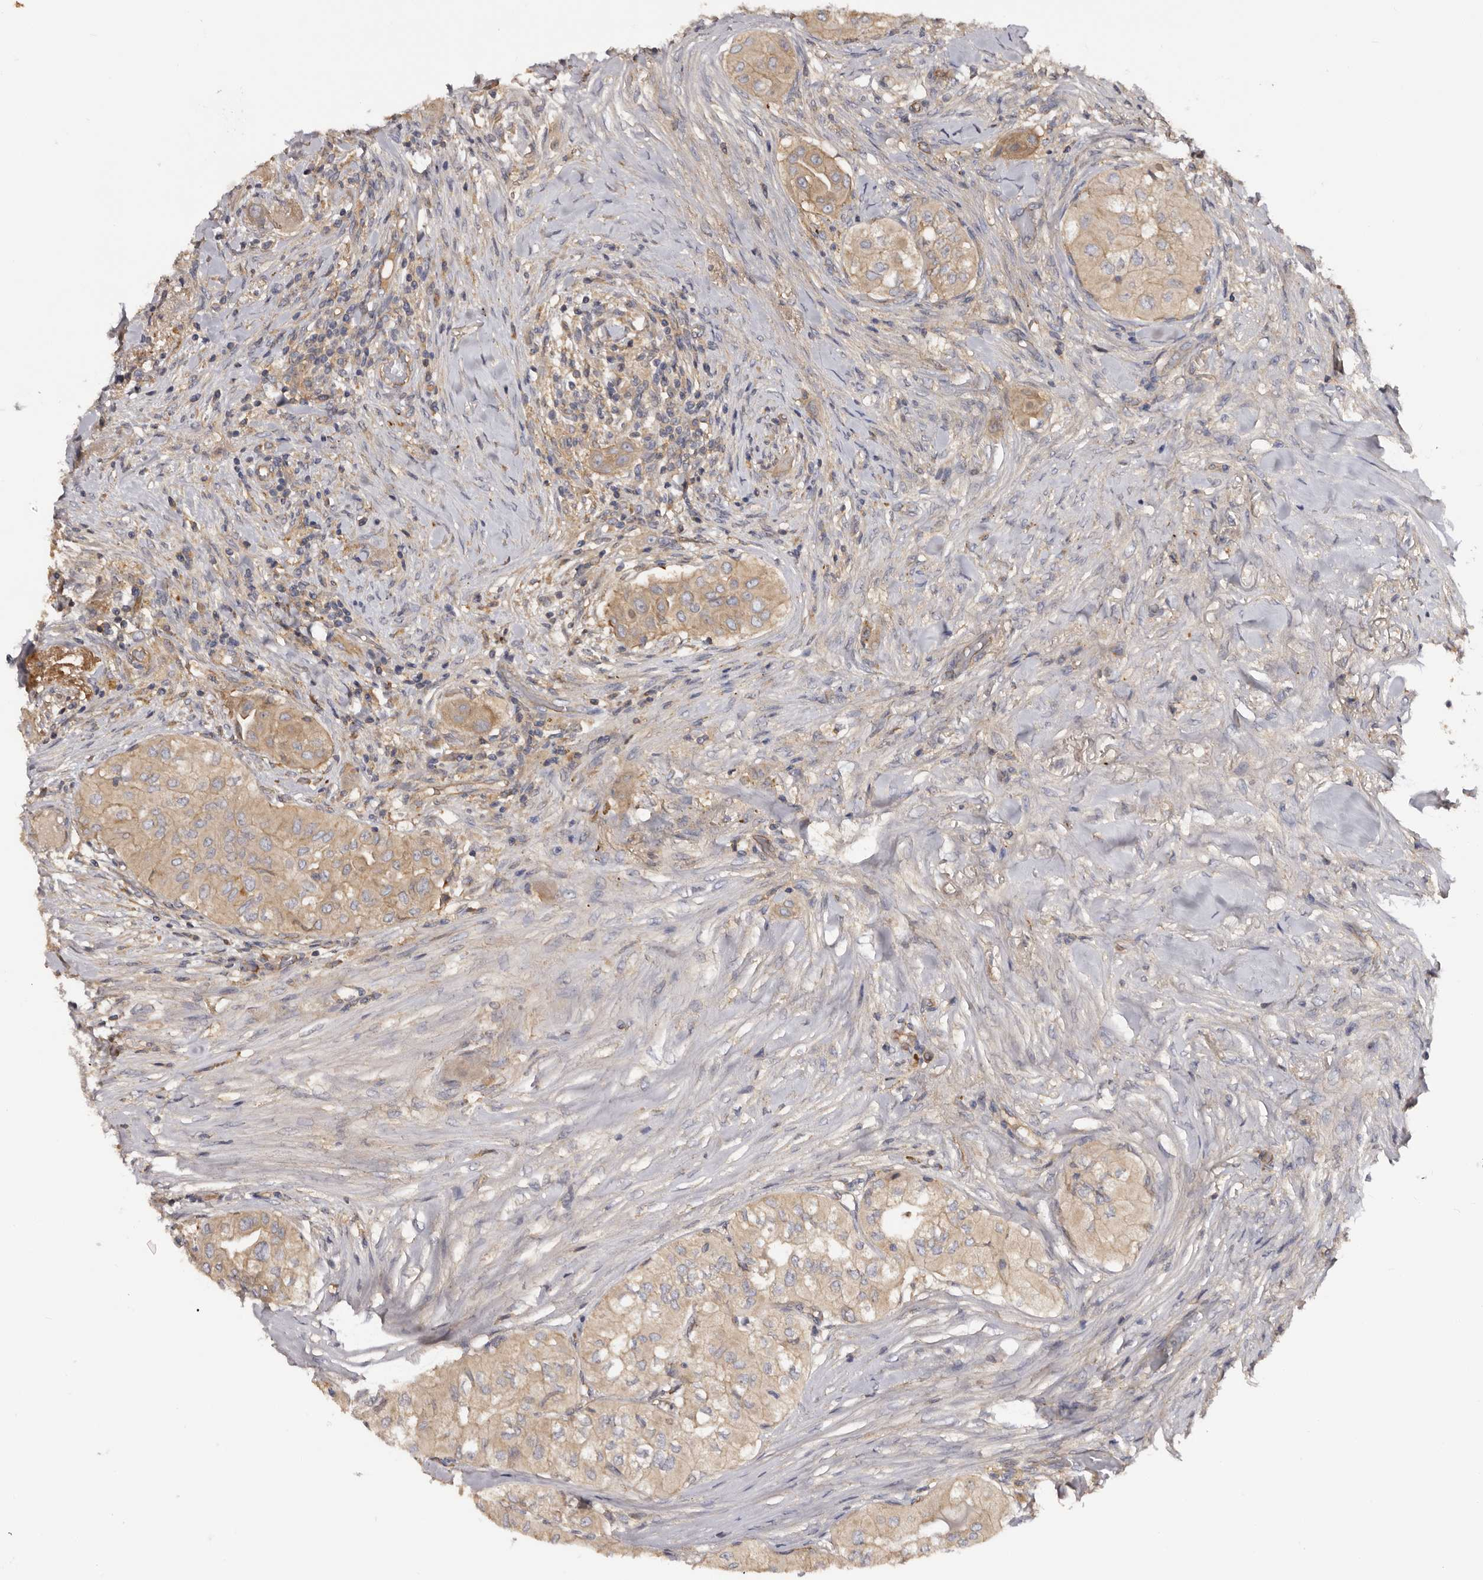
{"staining": {"intensity": "weak", "quantity": ">75%", "location": "cytoplasmic/membranous"}, "tissue": "thyroid cancer", "cell_type": "Tumor cells", "image_type": "cancer", "snomed": [{"axis": "morphology", "description": "Papillary adenocarcinoma, NOS"}, {"axis": "topography", "description": "Thyroid gland"}], "caption": "High-power microscopy captured an immunohistochemistry photomicrograph of thyroid papillary adenocarcinoma, revealing weak cytoplasmic/membranous positivity in about >75% of tumor cells. (Brightfield microscopy of DAB IHC at high magnification).", "gene": "INKA2", "patient": {"sex": "female", "age": 59}}